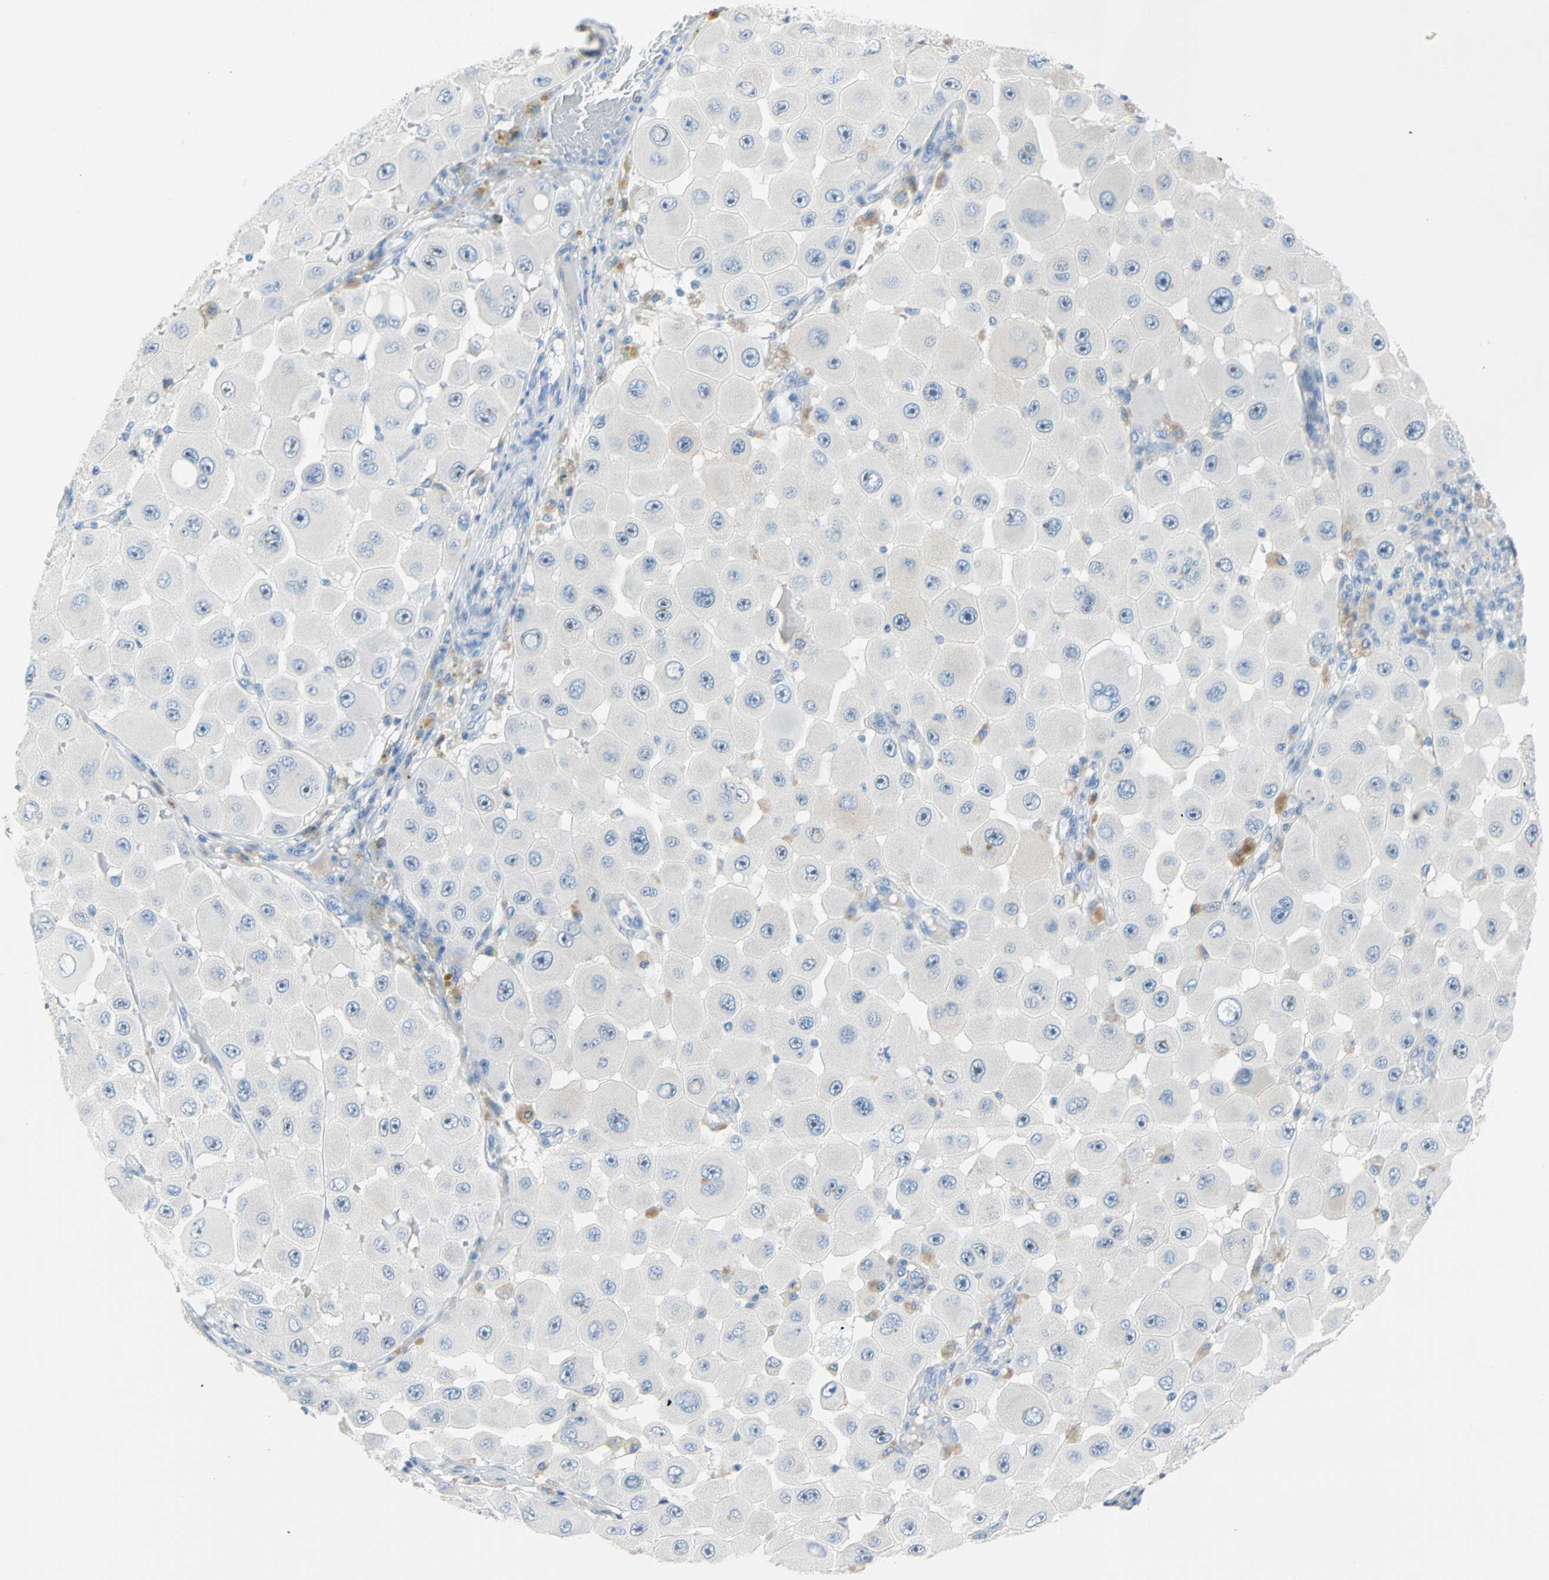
{"staining": {"intensity": "weak", "quantity": "<25%", "location": "cytoplasmic/membranous"}, "tissue": "melanoma", "cell_type": "Tumor cells", "image_type": "cancer", "snomed": [{"axis": "morphology", "description": "Malignant melanoma, NOS"}, {"axis": "topography", "description": "Skin"}], "caption": "The IHC image has no significant expression in tumor cells of melanoma tissue.", "gene": "PDPN", "patient": {"sex": "female", "age": 81}}